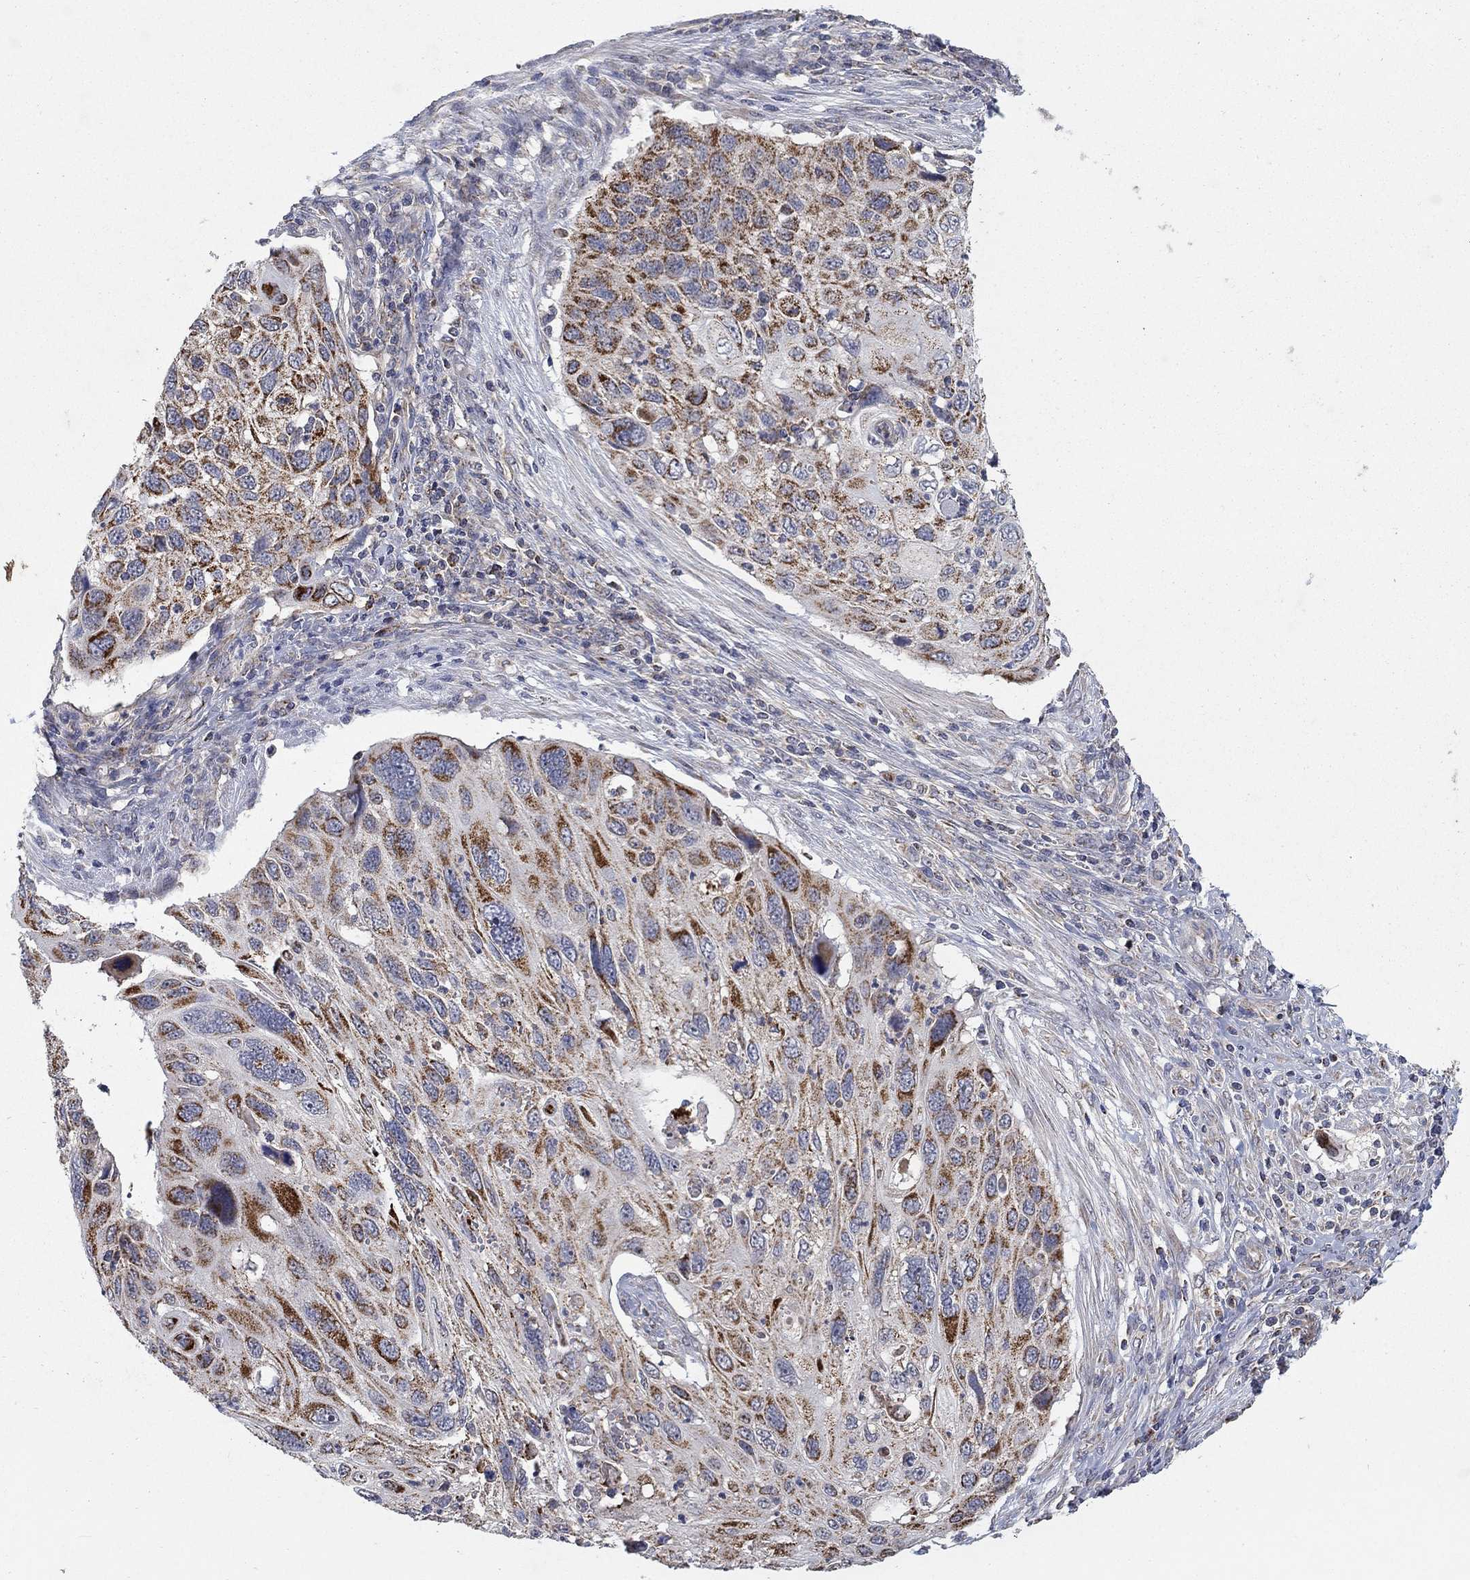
{"staining": {"intensity": "strong", "quantity": ">75%", "location": "cytoplasmic/membranous"}, "tissue": "cervical cancer", "cell_type": "Tumor cells", "image_type": "cancer", "snomed": [{"axis": "morphology", "description": "Squamous cell carcinoma, NOS"}, {"axis": "topography", "description": "Cervix"}], "caption": "Cervical cancer tissue demonstrates strong cytoplasmic/membranous positivity in approximately >75% of tumor cells, visualized by immunohistochemistry.", "gene": "GPSM1", "patient": {"sex": "female", "age": 70}}